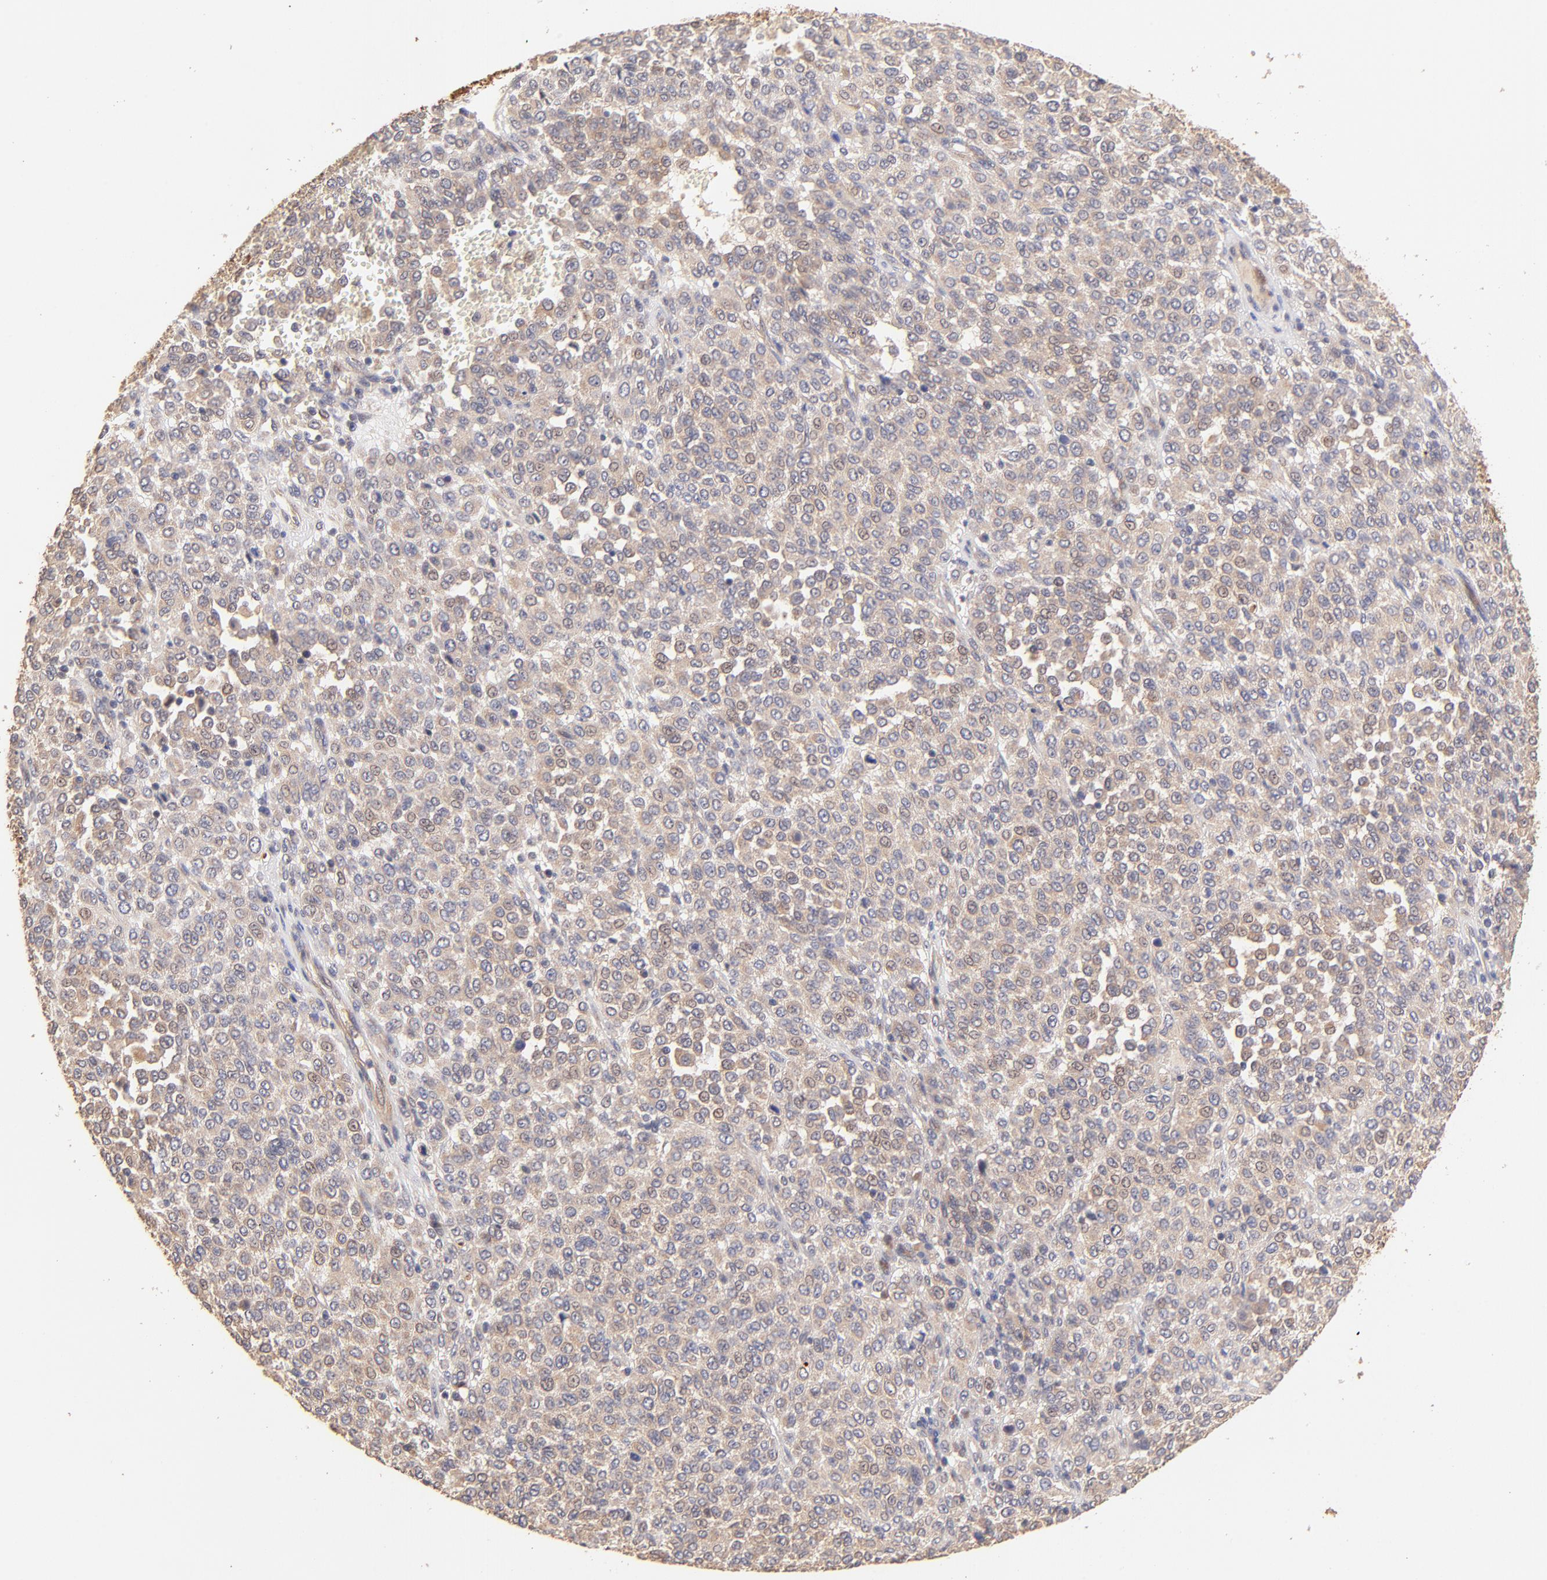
{"staining": {"intensity": "weak", "quantity": ">75%", "location": "cytoplasmic/membranous"}, "tissue": "melanoma", "cell_type": "Tumor cells", "image_type": "cancer", "snomed": [{"axis": "morphology", "description": "Malignant melanoma, Metastatic site"}, {"axis": "topography", "description": "Pancreas"}], "caption": "Protein staining demonstrates weak cytoplasmic/membranous expression in about >75% of tumor cells in melanoma.", "gene": "TNFAIP3", "patient": {"sex": "female", "age": 30}}